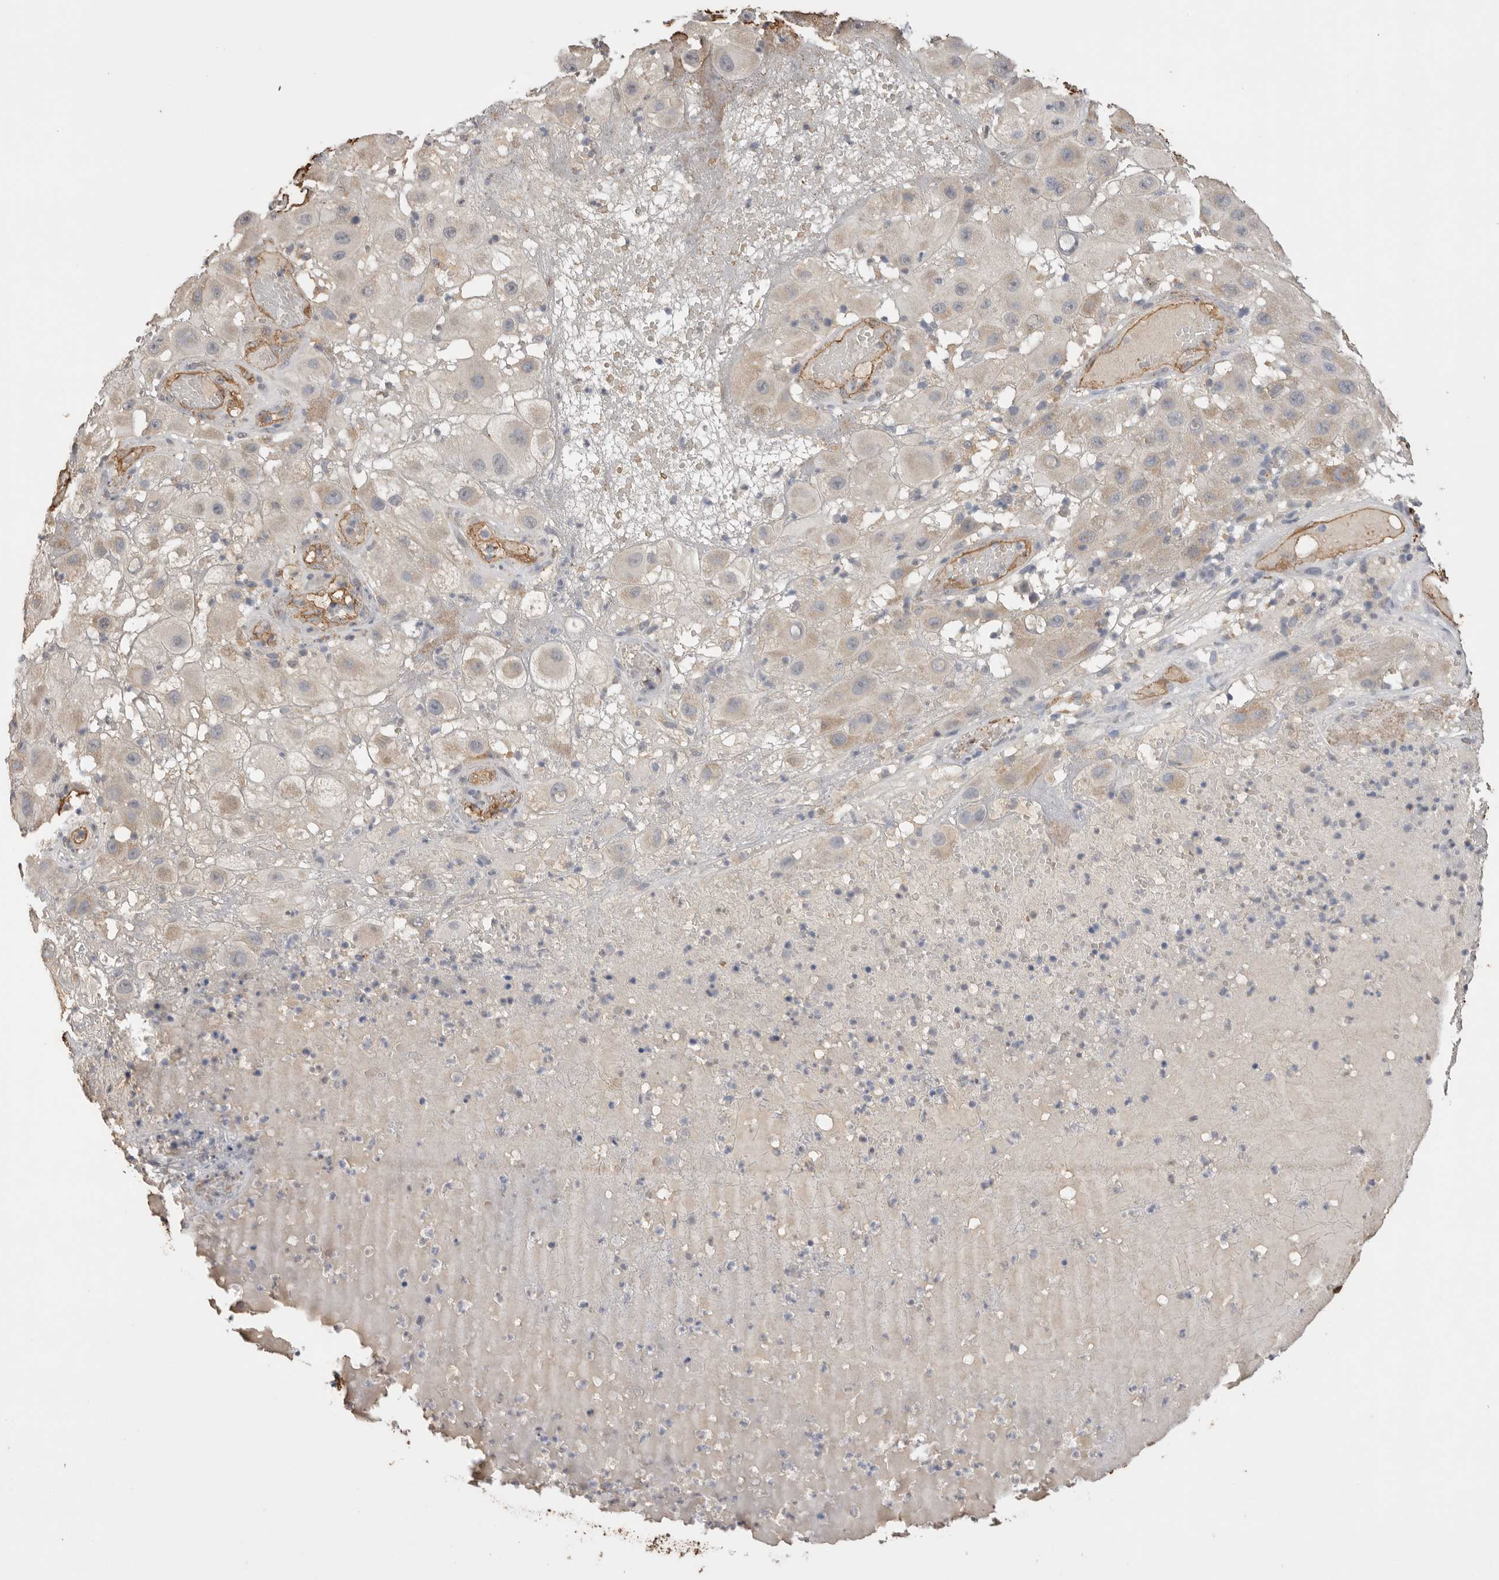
{"staining": {"intensity": "negative", "quantity": "none", "location": "none"}, "tissue": "melanoma", "cell_type": "Tumor cells", "image_type": "cancer", "snomed": [{"axis": "morphology", "description": "Malignant melanoma, NOS"}, {"axis": "topography", "description": "Skin"}], "caption": "Human malignant melanoma stained for a protein using IHC displays no expression in tumor cells.", "gene": "IL27", "patient": {"sex": "female", "age": 81}}